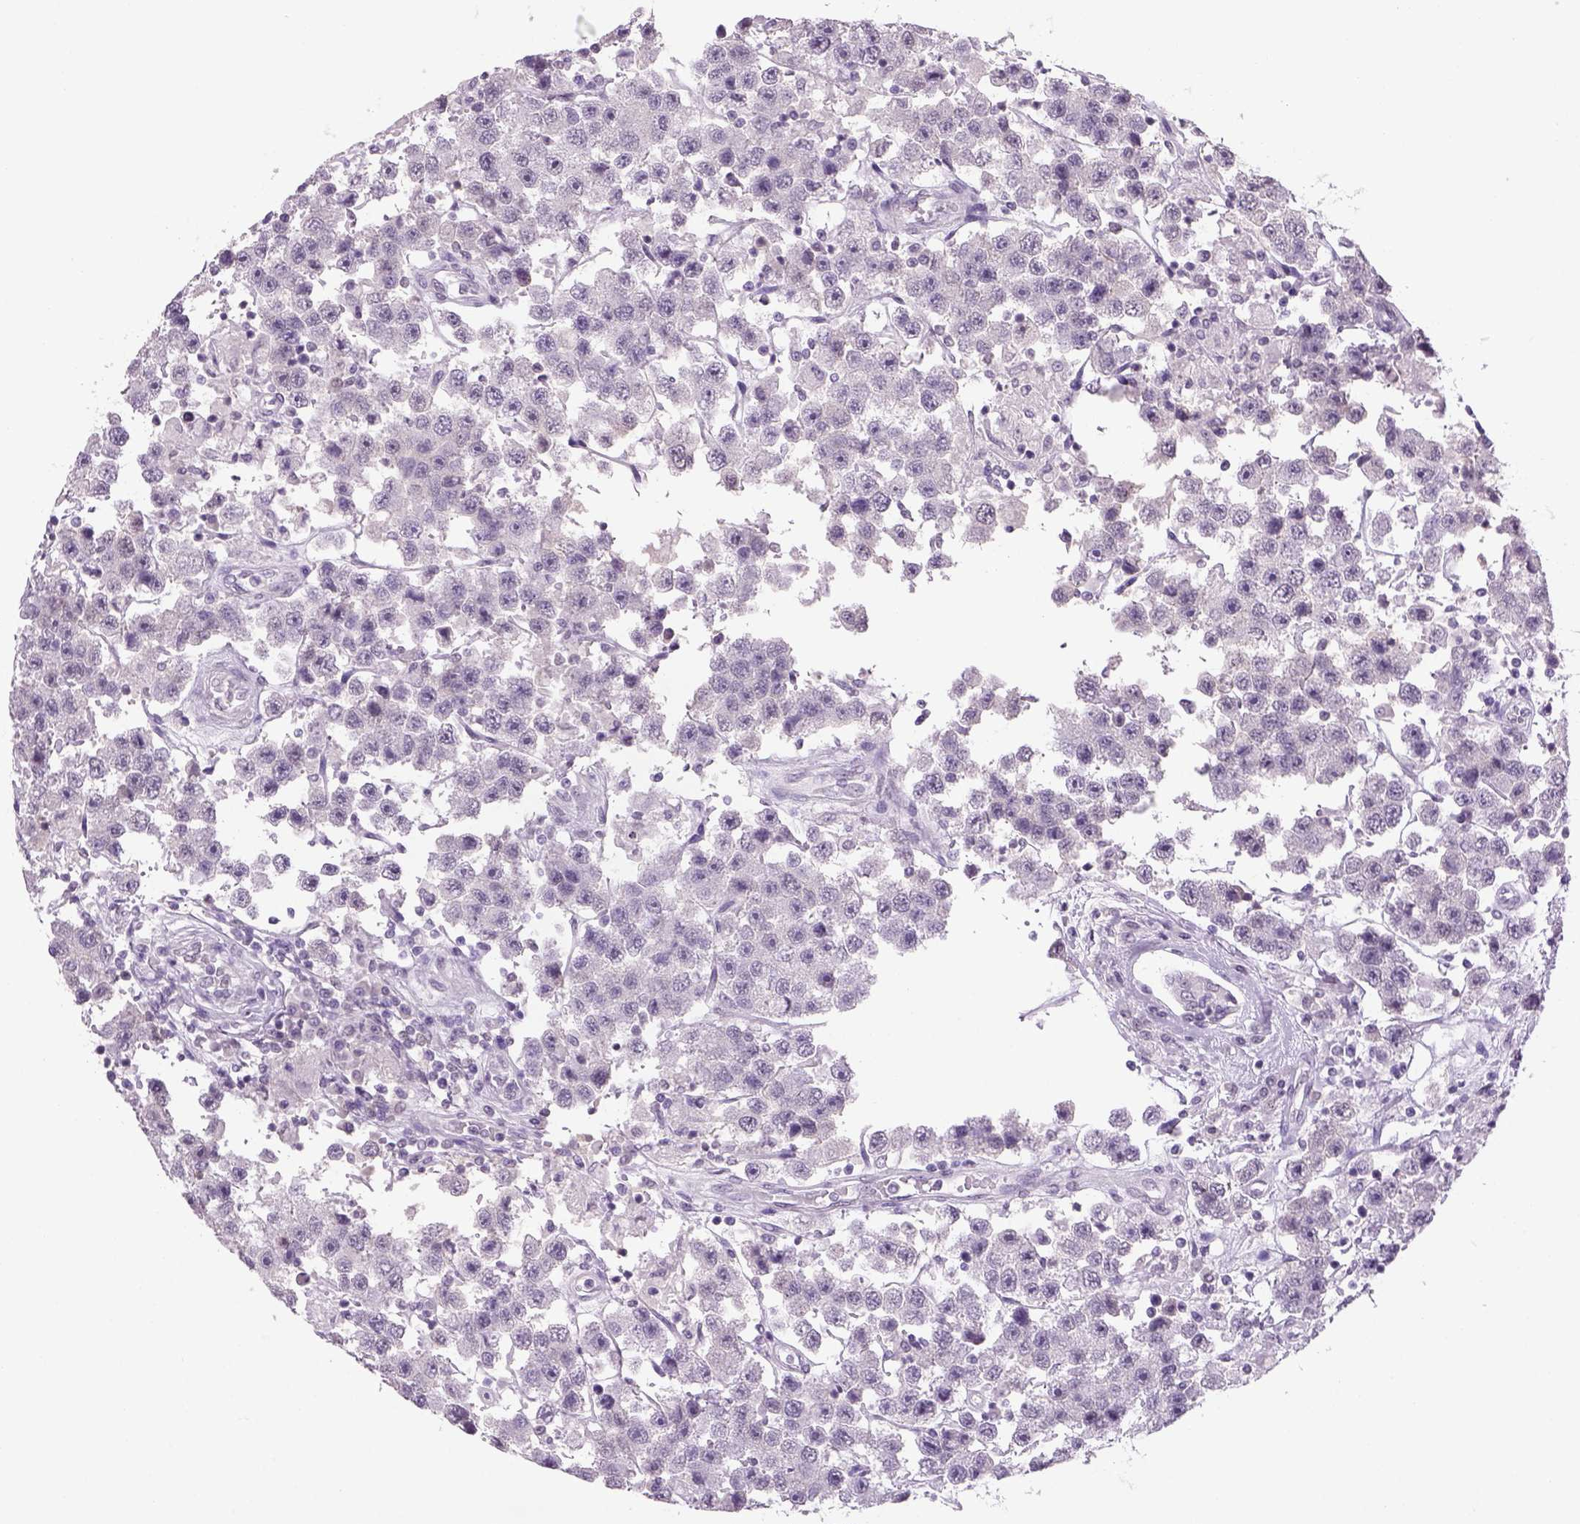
{"staining": {"intensity": "negative", "quantity": "none", "location": "none"}, "tissue": "testis cancer", "cell_type": "Tumor cells", "image_type": "cancer", "snomed": [{"axis": "morphology", "description": "Seminoma, NOS"}, {"axis": "topography", "description": "Testis"}], "caption": "Testis seminoma stained for a protein using IHC exhibits no positivity tumor cells.", "gene": "PRRT1", "patient": {"sex": "male", "age": 45}}